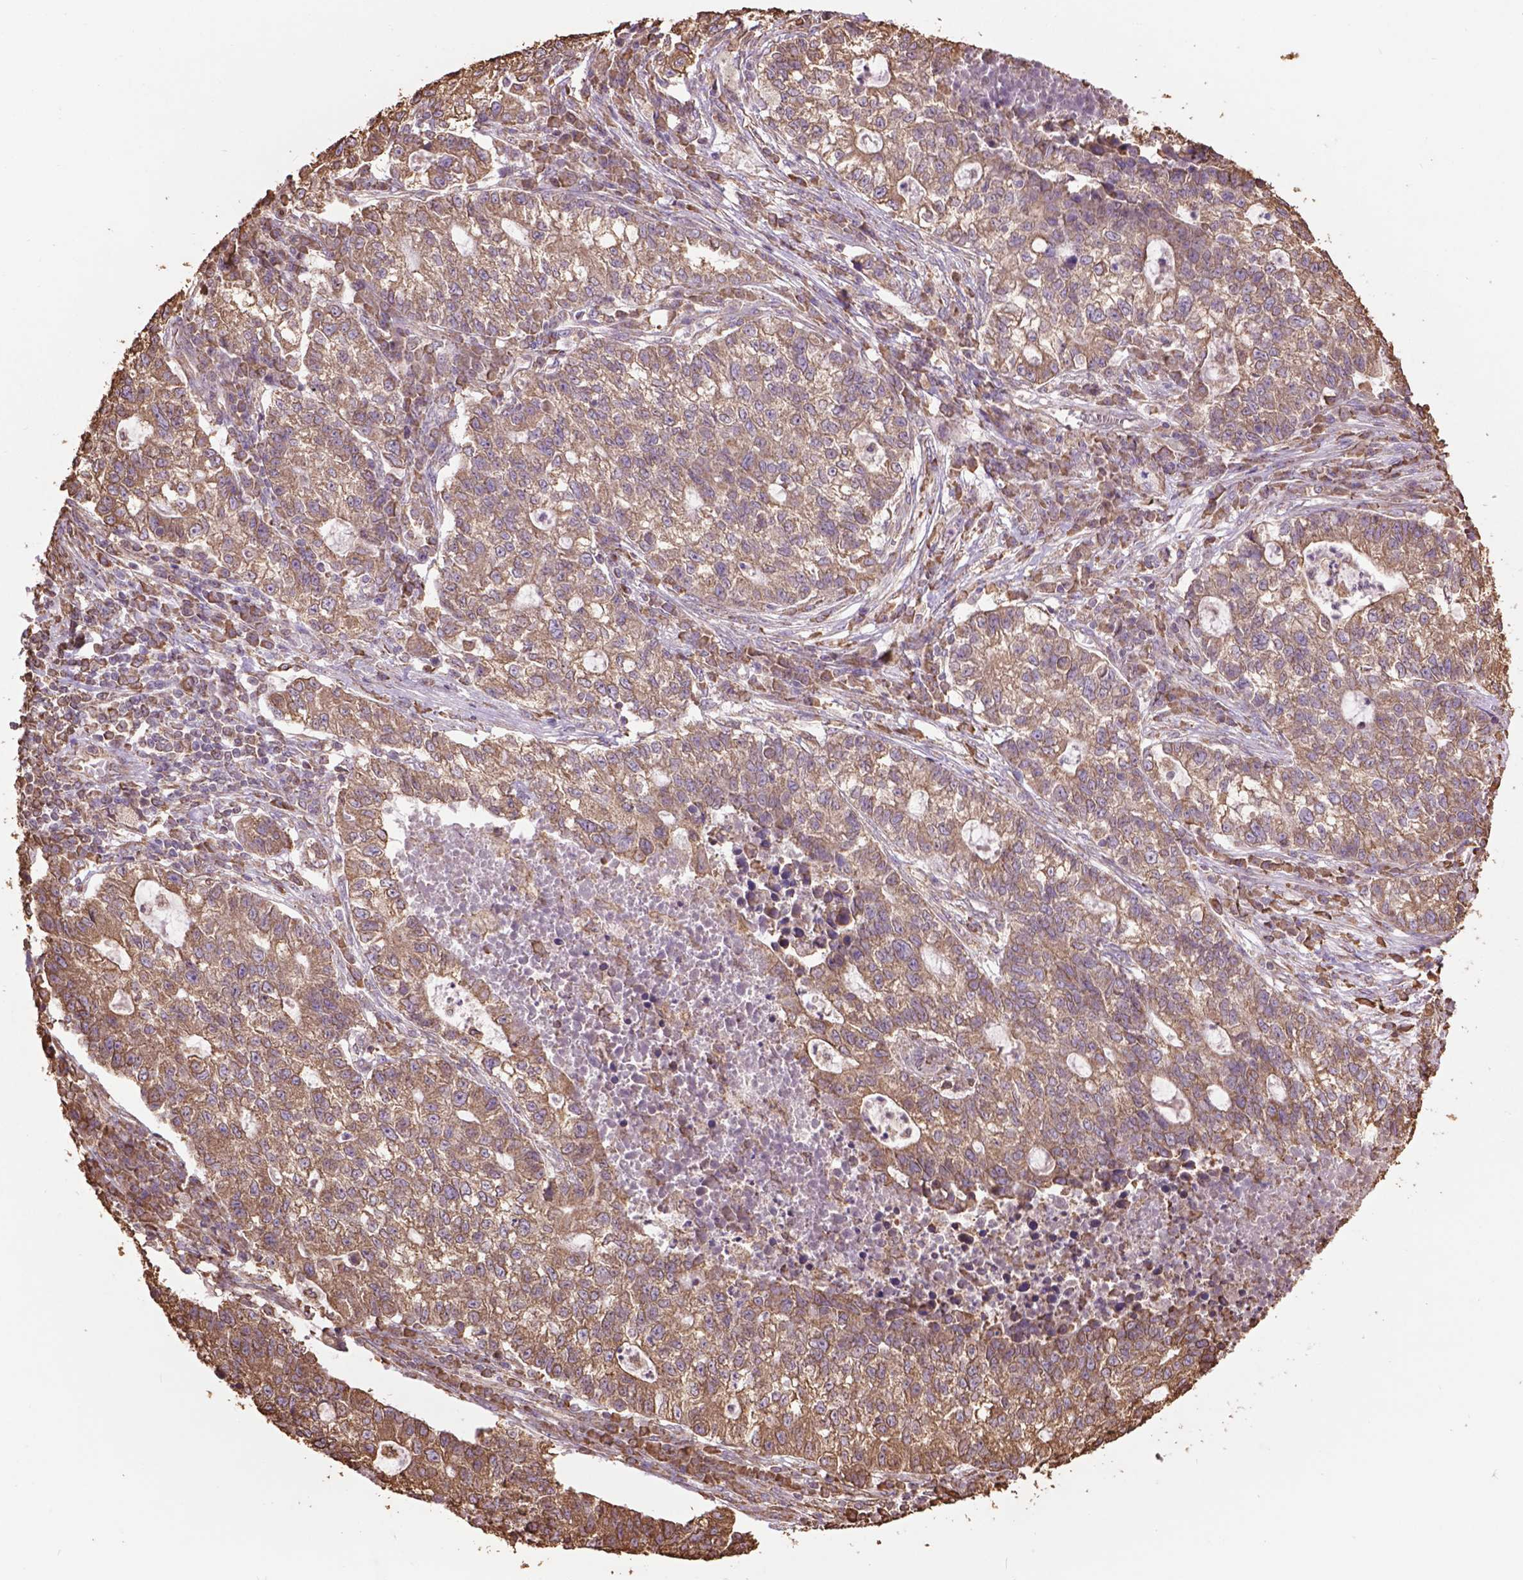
{"staining": {"intensity": "moderate", "quantity": ">75%", "location": "cytoplasmic/membranous"}, "tissue": "lung cancer", "cell_type": "Tumor cells", "image_type": "cancer", "snomed": [{"axis": "morphology", "description": "Adenocarcinoma, NOS"}, {"axis": "topography", "description": "Lung"}], "caption": "High-magnification brightfield microscopy of adenocarcinoma (lung) stained with DAB (brown) and counterstained with hematoxylin (blue). tumor cells exhibit moderate cytoplasmic/membranous positivity is appreciated in about>75% of cells.", "gene": "PPP2R5E", "patient": {"sex": "male", "age": 57}}